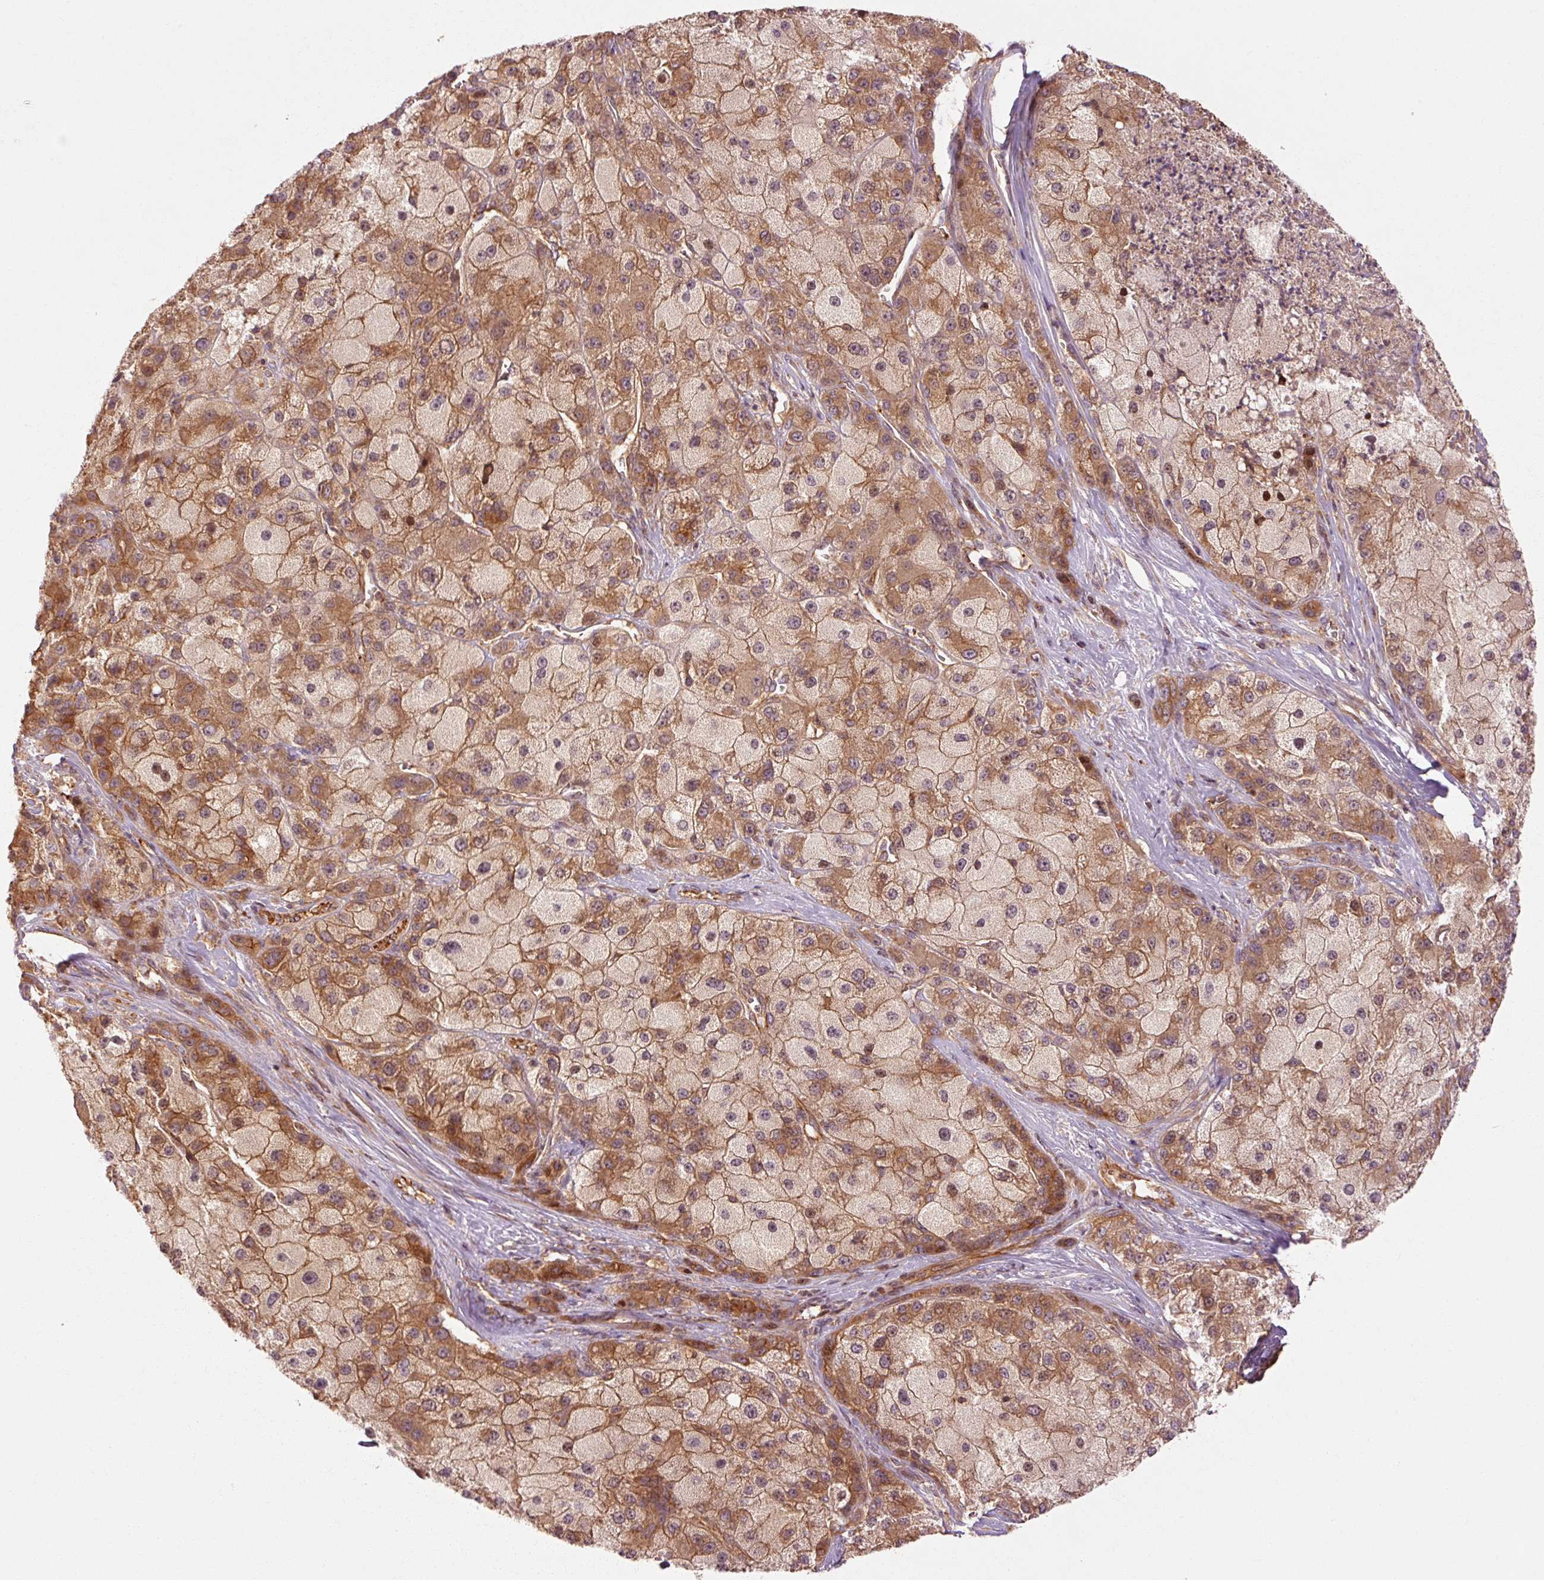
{"staining": {"intensity": "moderate", "quantity": ">75%", "location": "cytoplasmic/membranous,nuclear"}, "tissue": "liver cancer", "cell_type": "Tumor cells", "image_type": "cancer", "snomed": [{"axis": "morphology", "description": "Carcinoma, Hepatocellular, NOS"}, {"axis": "topography", "description": "Liver"}], "caption": "Moderate cytoplasmic/membranous and nuclear positivity for a protein is identified in approximately >75% of tumor cells of liver hepatocellular carcinoma using immunohistochemistry (IHC).", "gene": "CTNNA1", "patient": {"sex": "male", "age": 67}}